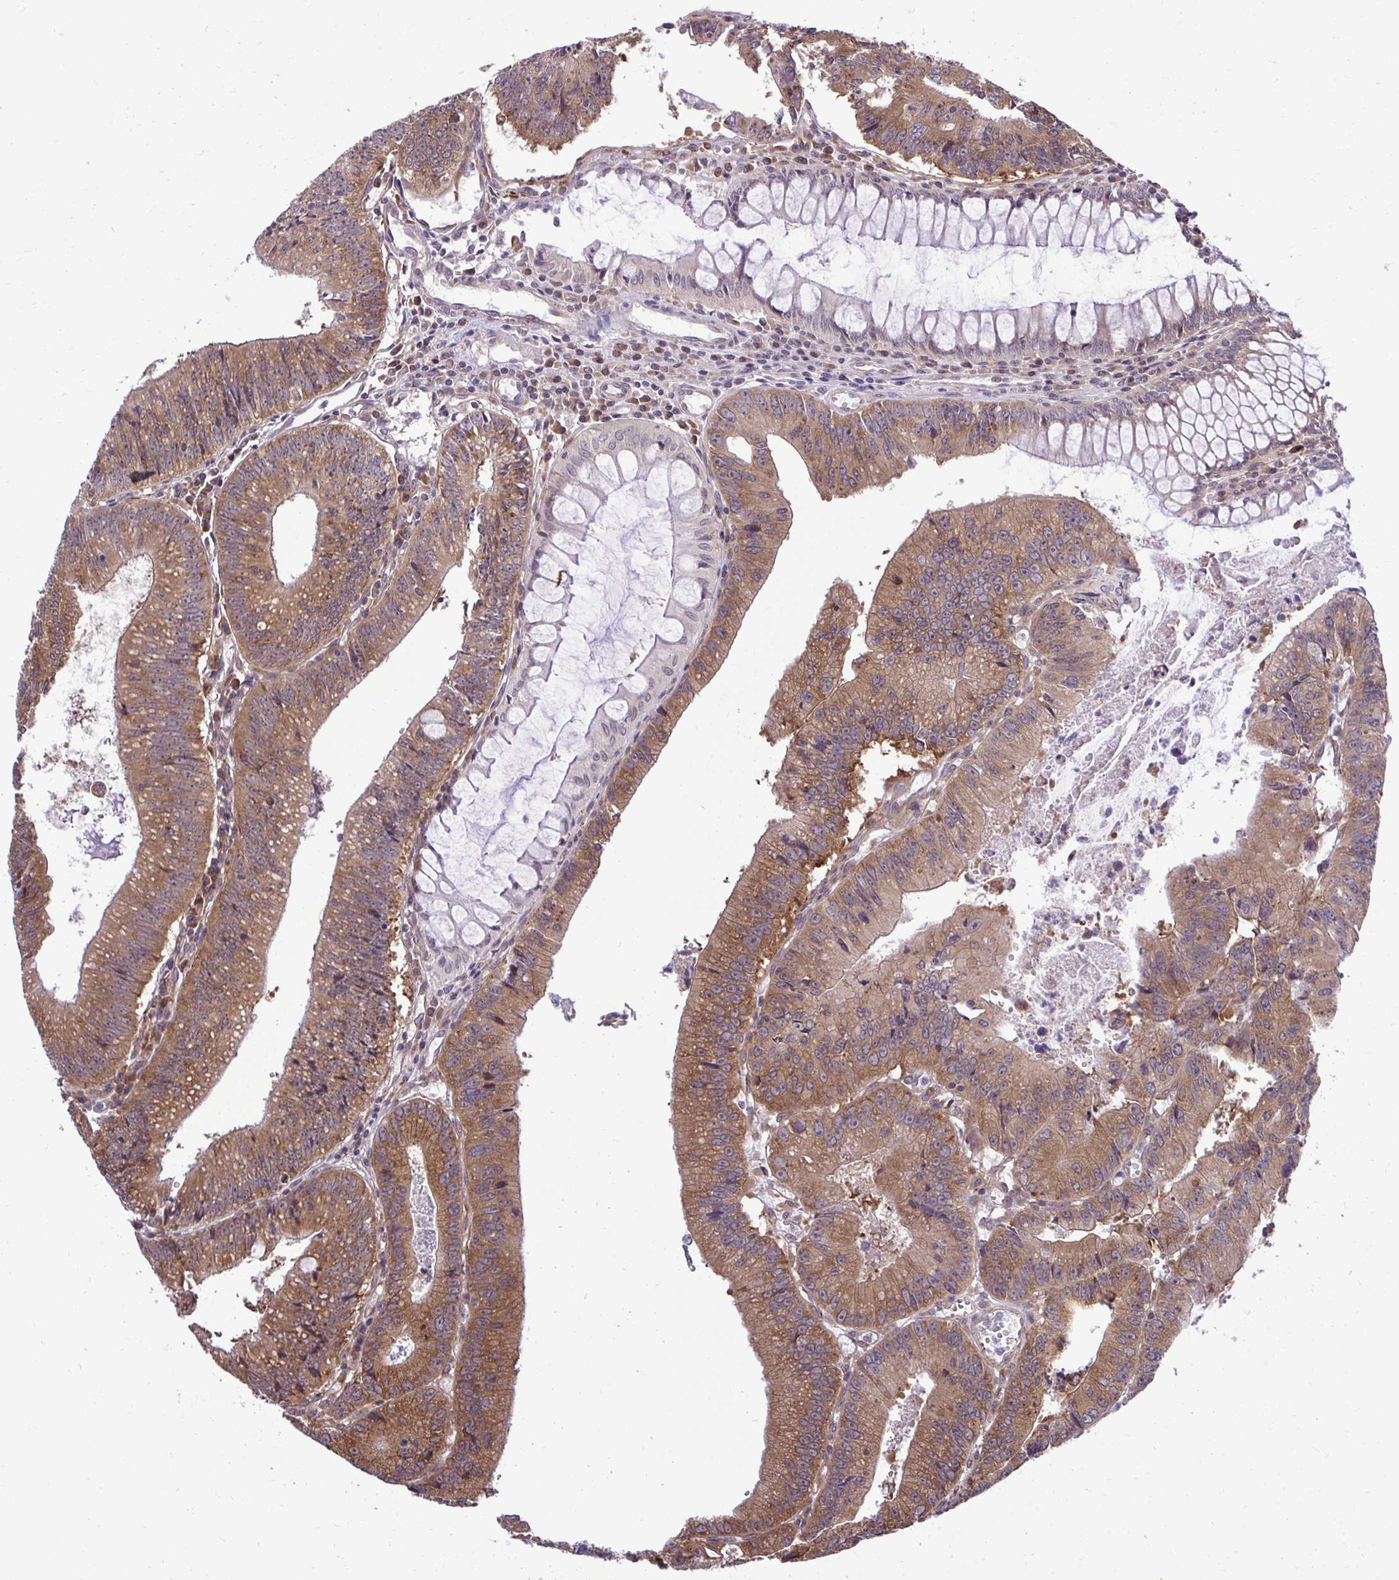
{"staining": {"intensity": "moderate", "quantity": "25%-75%", "location": "cytoplasmic/membranous"}, "tissue": "colorectal cancer", "cell_type": "Tumor cells", "image_type": "cancer", "snomed": [{"axis": "morphology", "description": "Adenocarcinoma, NOS"}, {"axis": "topography", "description": "Rectum"}], "caption": "Protein expression analysis of adenocarcinoma (colorectal) demonstrates moderate cytoplasmic/membranous staining in approximately 25%-75% of tumor cells.", "gene": "RPS15", "patient": {"sex": "female", "age": 81}}